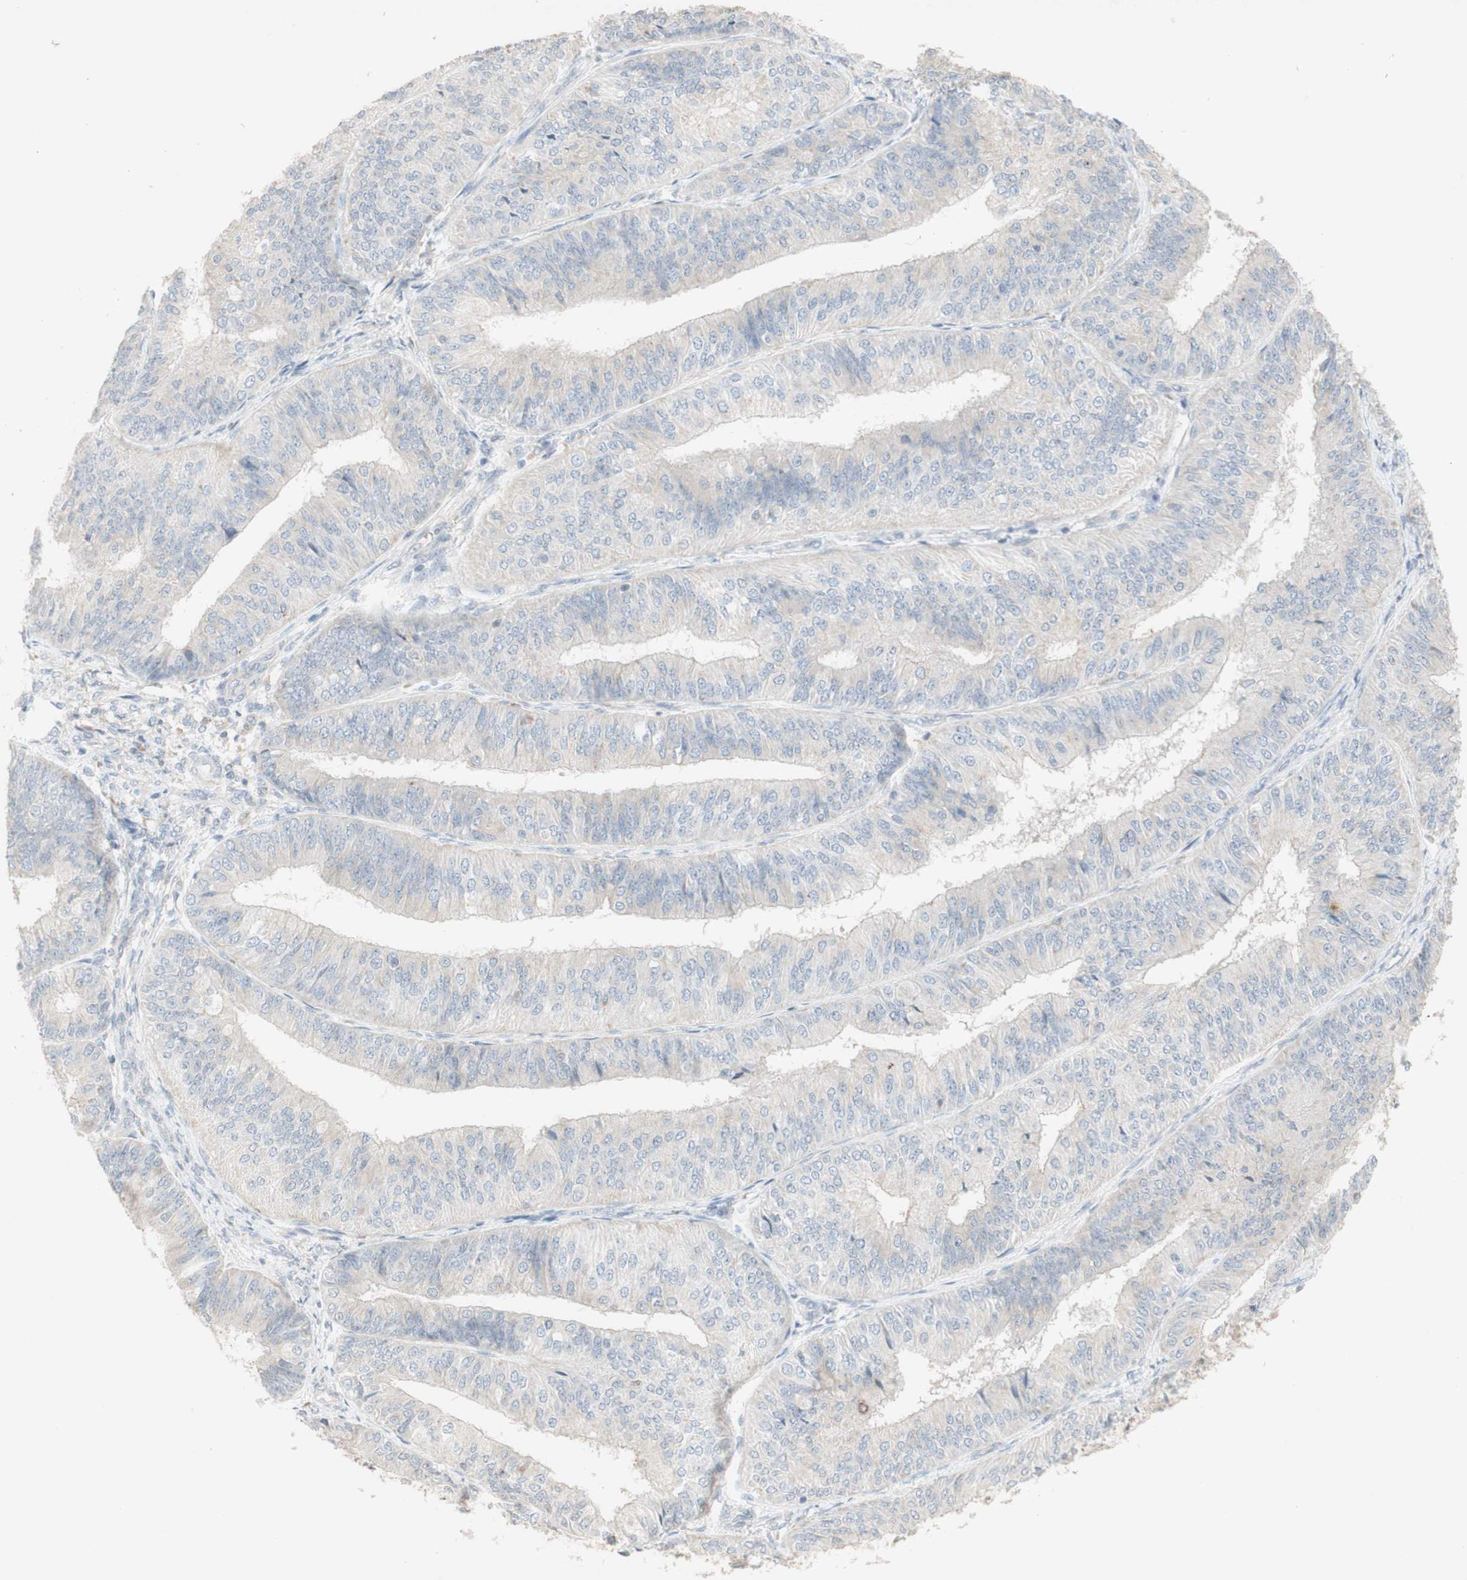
{"staining": {"intensity": "negative", "quantity": "none", "location": "none"}, "tissue": "endometrial cancer", "cell_type": "Tumor cells", "image_type": "cancer", "snomed": [{"axis": "morphology", "description": "Adenocarcinoma, NOS"}, {"axis": "topography", "description": "Endometrium"}], "caption": "There is no significant expression in tumor cells of adenocarcinoma (endometrial).", "gene": "ATP6V1B1", "patient": {"sex": "female", "age": 58}}